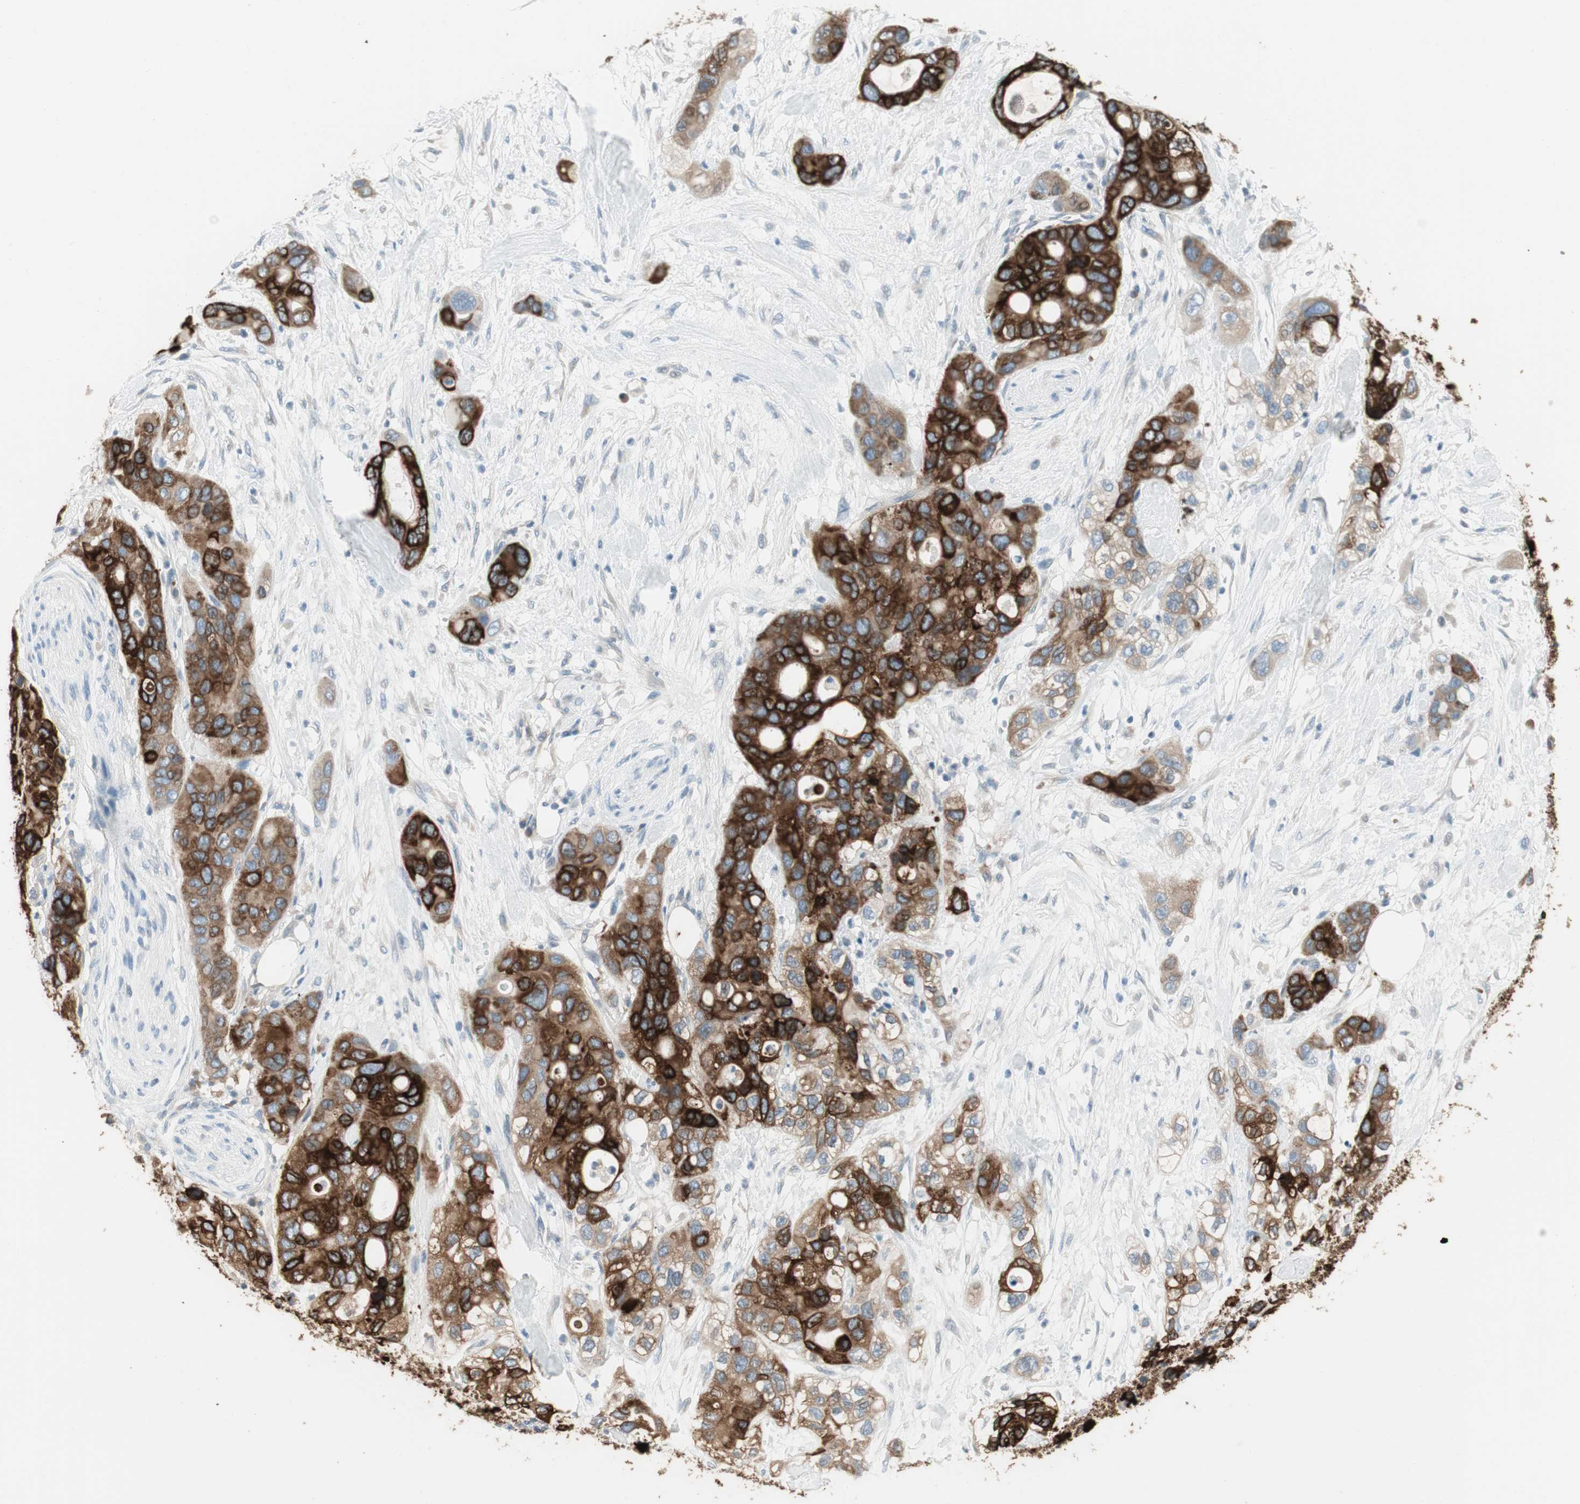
{"staining": {"intensity": "strong", "quantity": ">75%", "location": "cytoplasmic/membranous"}, "tissue": "pancreatic cancer", "cell_type": "Tumor cells", "image_type": "cancer", "snomed": [{"axis": "morphology", "description": "Adenocarcinoma, NOS"}, {"axis": "topography", "description": "Pancreas"}], "caption": "Adenocarcinoma (pancreatic) stained for a protein (brown) exhibits strong cytoplasmic/membranous positive expression in about >75% of tumor cells.", "gene": "AGR2", "patient": {"sex": "female", "age": 71}}